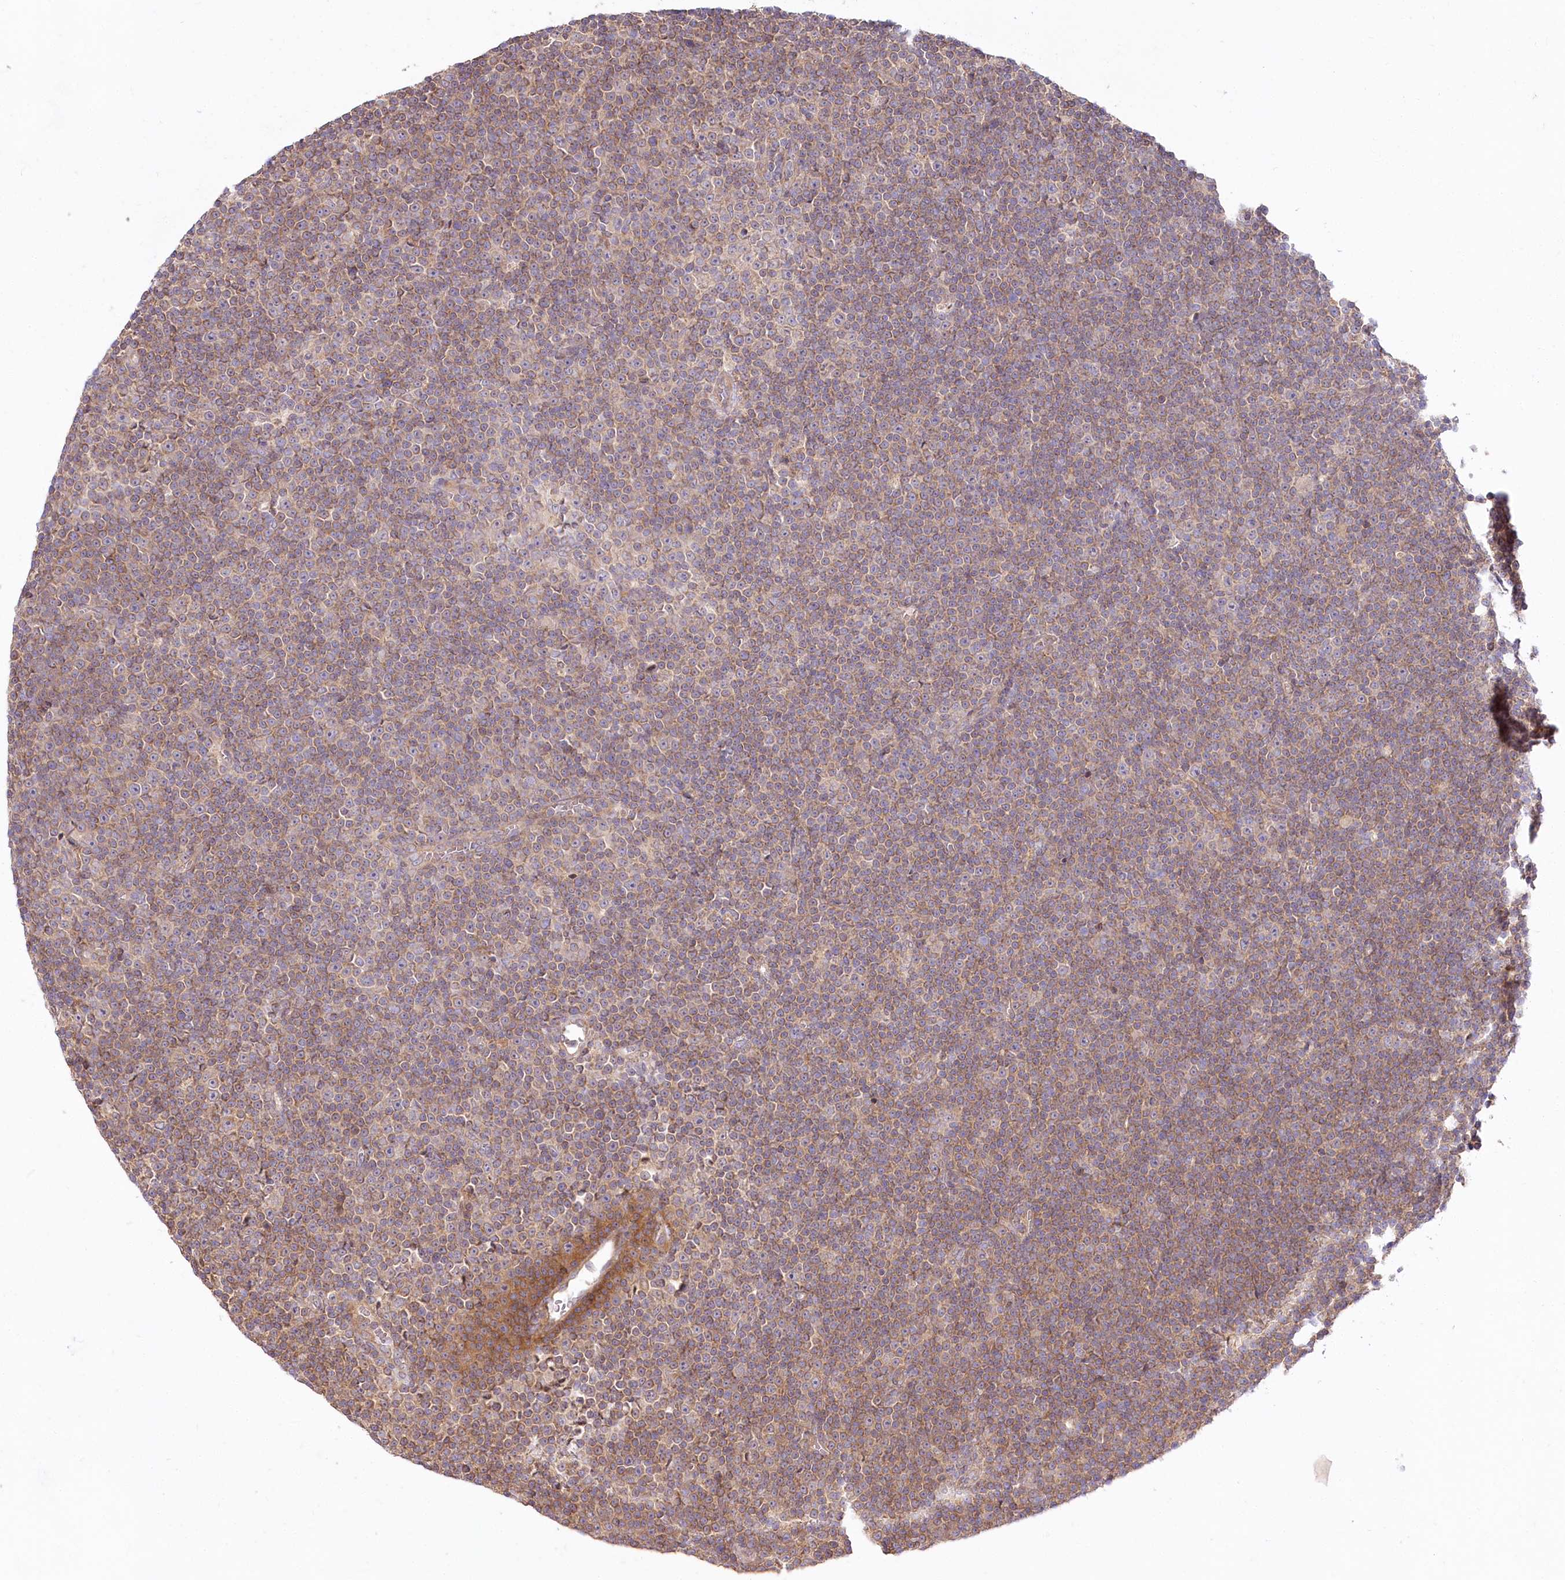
{"staining": {"intensity": "moderate", "quantity": "25%-75%", "location": "cytoplasmic/membranous"}, "tissue": "lymphoma", "cell_type": "Tumor cells", "image_type": "cancer", "snomed": [{"axis": "morphology", "description": "Malignant lymphoma, non-Hodgkin's type, Low grade"}, {"axis": "topography", "description": "Lymph node"}], "caption": "IHC staining of malignant lymphoma, non-Hodgkin's type (low-grade), which shows medium levels of moderate cytoplasmic/membranous staining in approximately 25%-75% of tumor cells indicating moderate cytoplasmic/membranous protein staining. The staining was performed using DAB (brown) for protein detection and nuclei were counterstained in hematoxylin (blue).", "gene": "PYROXD1", "patient": {"sex": "female", "age": 67}}